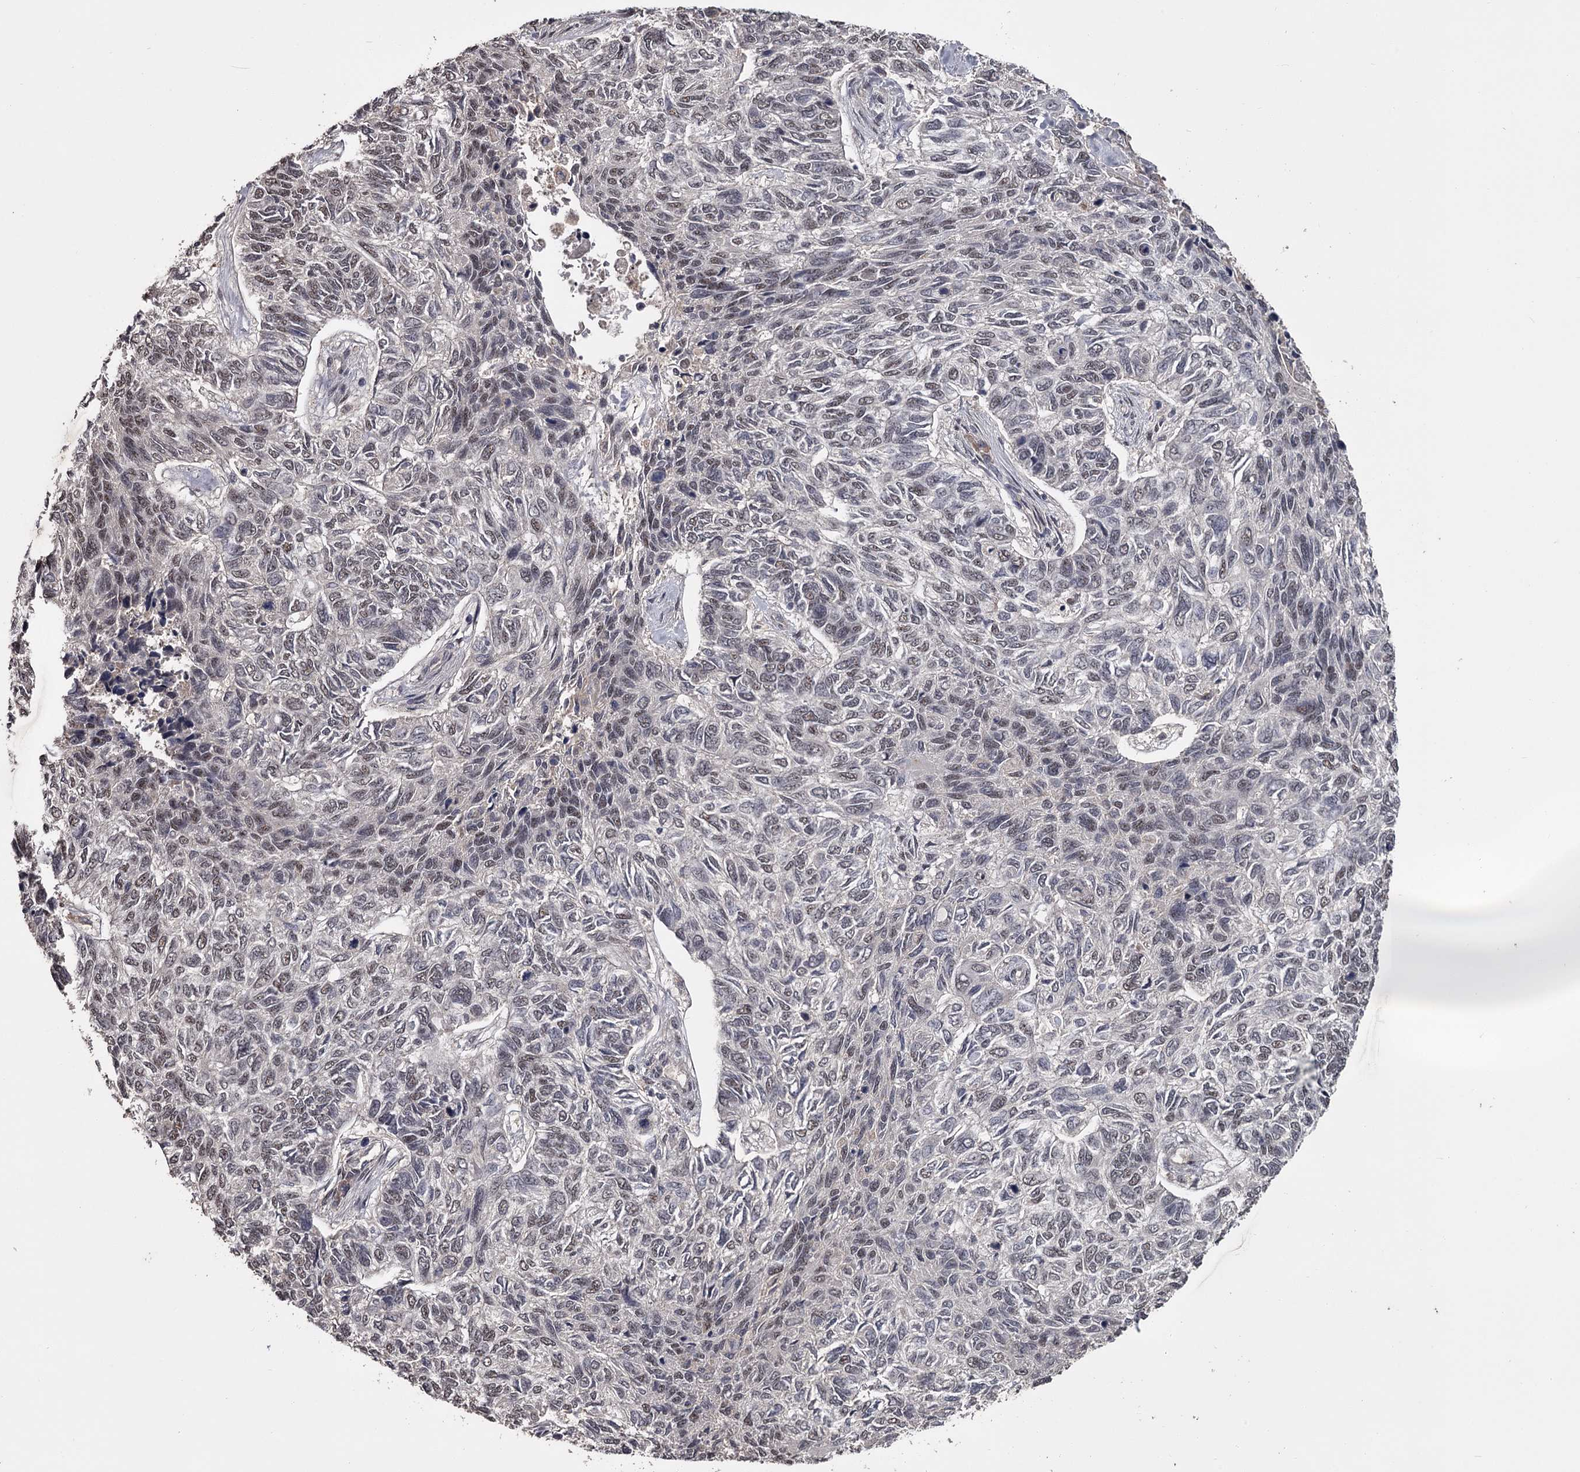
{"staining": {"intensity": "weak", "quantity": "<25%", "location": "nuclear"}, "tissue": "skin cancer", "cell_type": "Tumor cells", "image_type": "cancer", "snomed": [{"axis": "morphology", "description": "Basal cell carcinoma"}, {"axis": "topography", "description": "Skin"}], "caption": "Immunohistochemistry (IHC) photomicrograph of human skin basal cell carcinoma stained for a protein (brown), which demonstrates no staining in tumor cells.", "gene": "PRPF40B", "patient": {"sex": "female", "age": 65}}